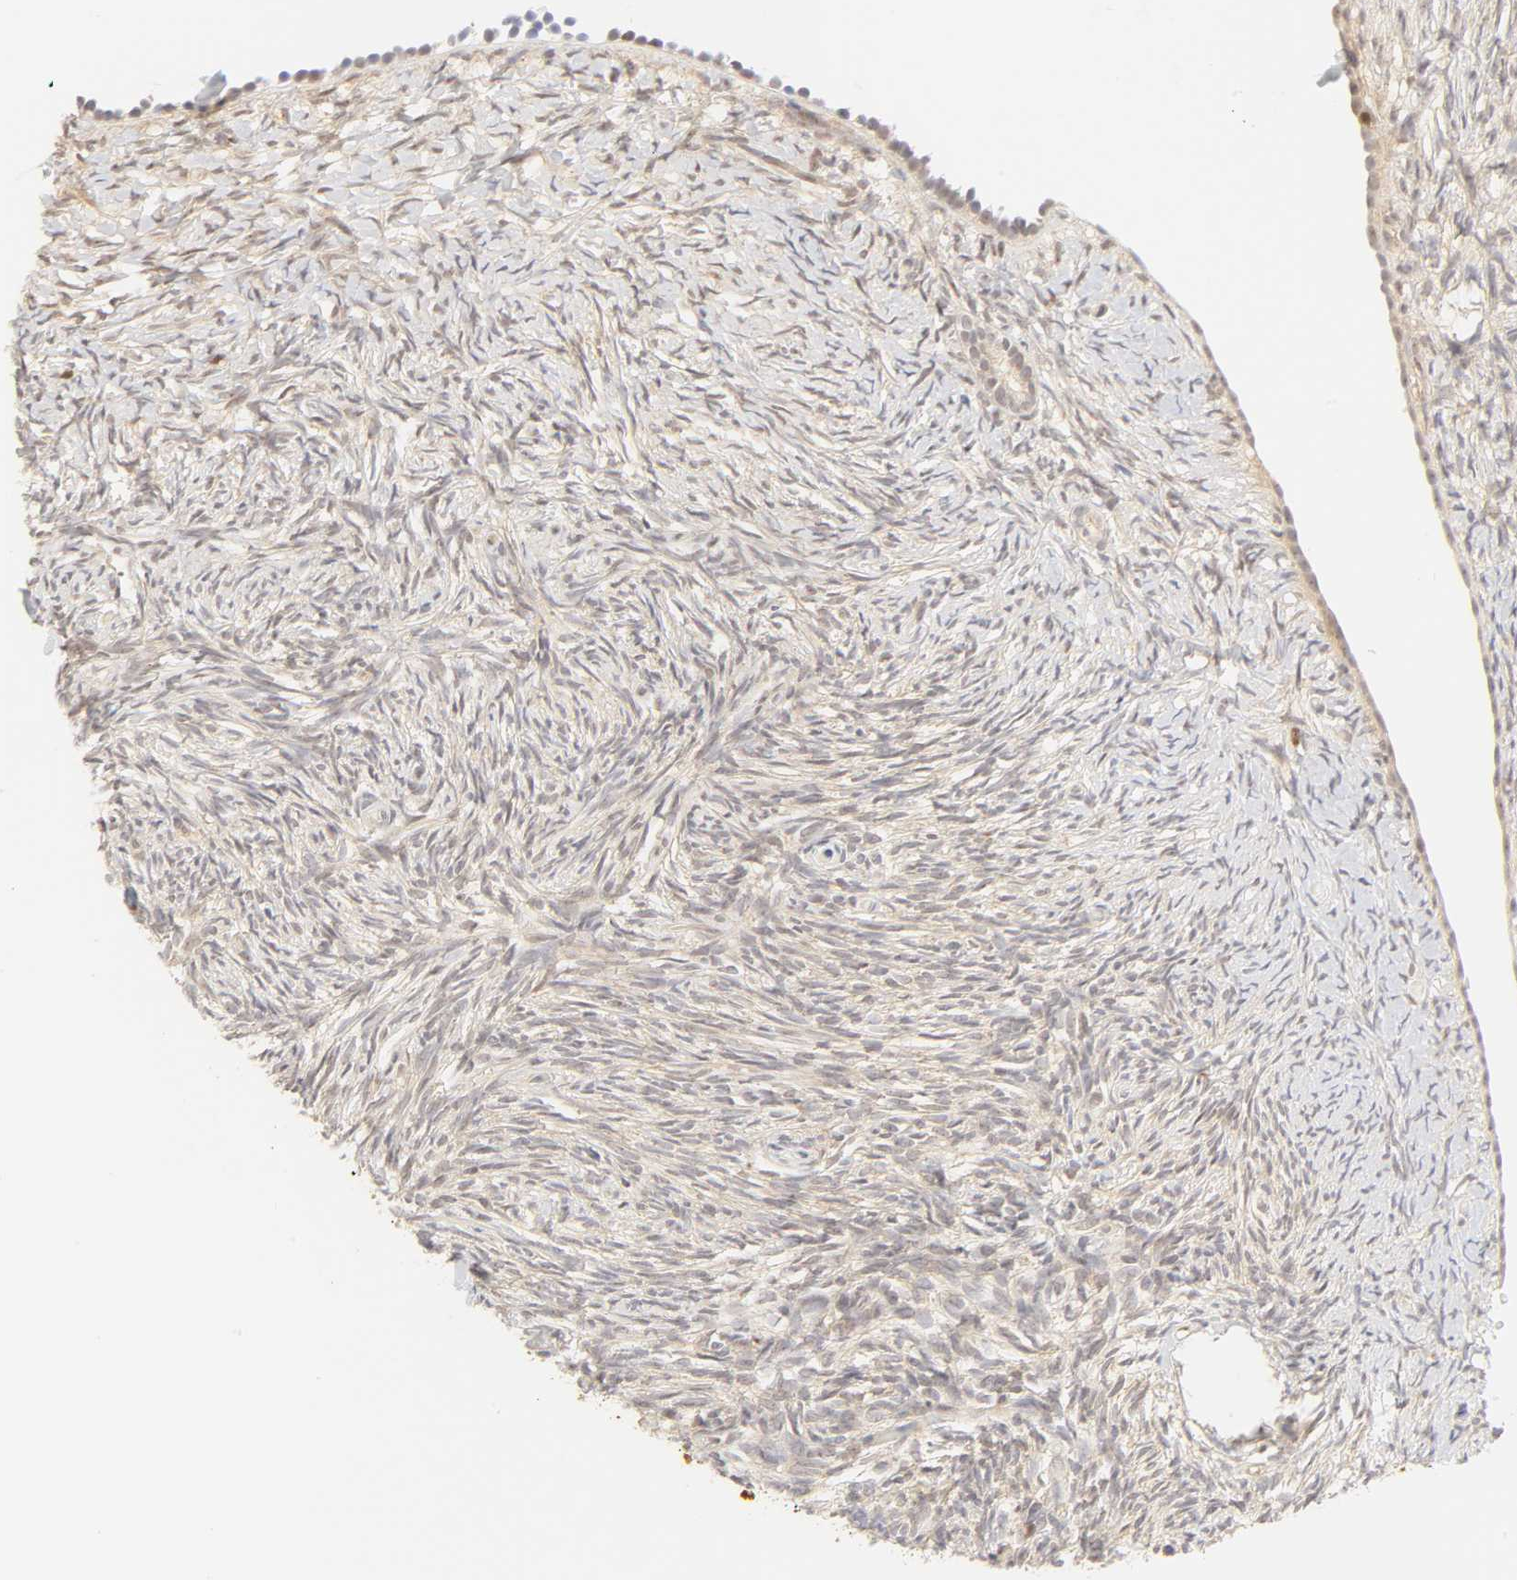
{"staining": {"intensity": "negative", "quantity": "none", "location": "none"}, "tissue": "ovary", "cell_type": "Follicle cells", "image_type": "normal", "snomed": [{"axis": "morphology", "description": "Normal tissue, NOS"}, {"axis": "topography", "description": "Ovary"}], "caption": "The histopathology image reveals no significant staining in follicle cells of ovary. (DAB immunohistochemistry with hematoxylin counter stain).", "gene": "KIF2A", "patient": {"sex": "female", "age": 60}}